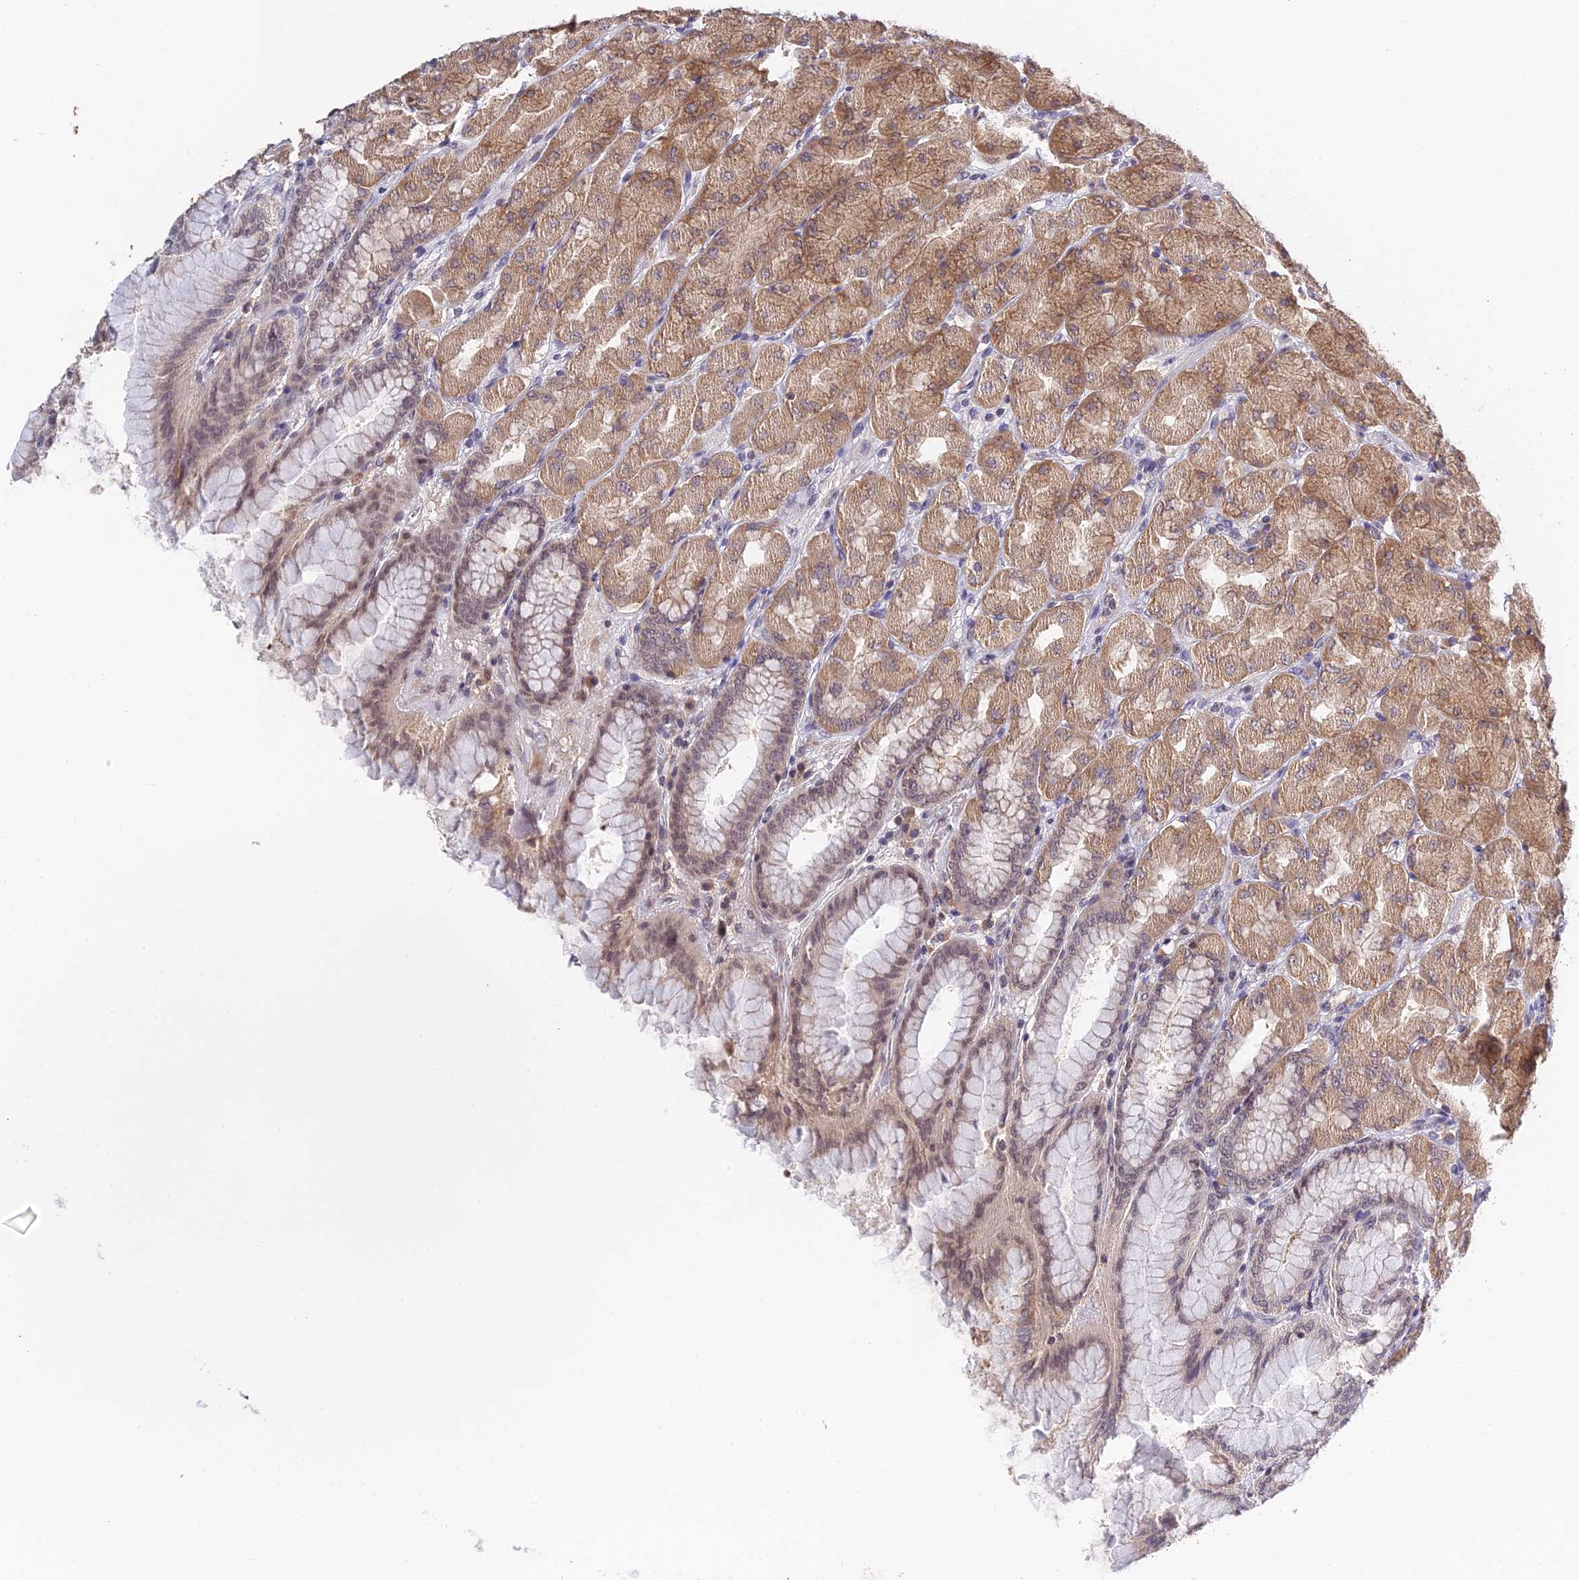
{"staining": {"intensity": "moderate", "quantity": ">75%", "location": "cytoplasmic/membranous"}, "tissue": "stomach", "cell_type": "Glandular cells", "image_type": "normal", "snomed": [{"axis": "morphology", "description": "Normal tissue, NOS"}, {"axis": "topography", "description": "Stomach, upper"}], "caption": "Brown immunohistochemical staining in normal human stomach reveals moderate cytoplasmic/membranous staining in approximately >75% of glandular cells. The protein is shown in brown color, while the nuclei are stained blue.", "gene": "TEKT1", "patient": {"sex": "female", "age": 56}}